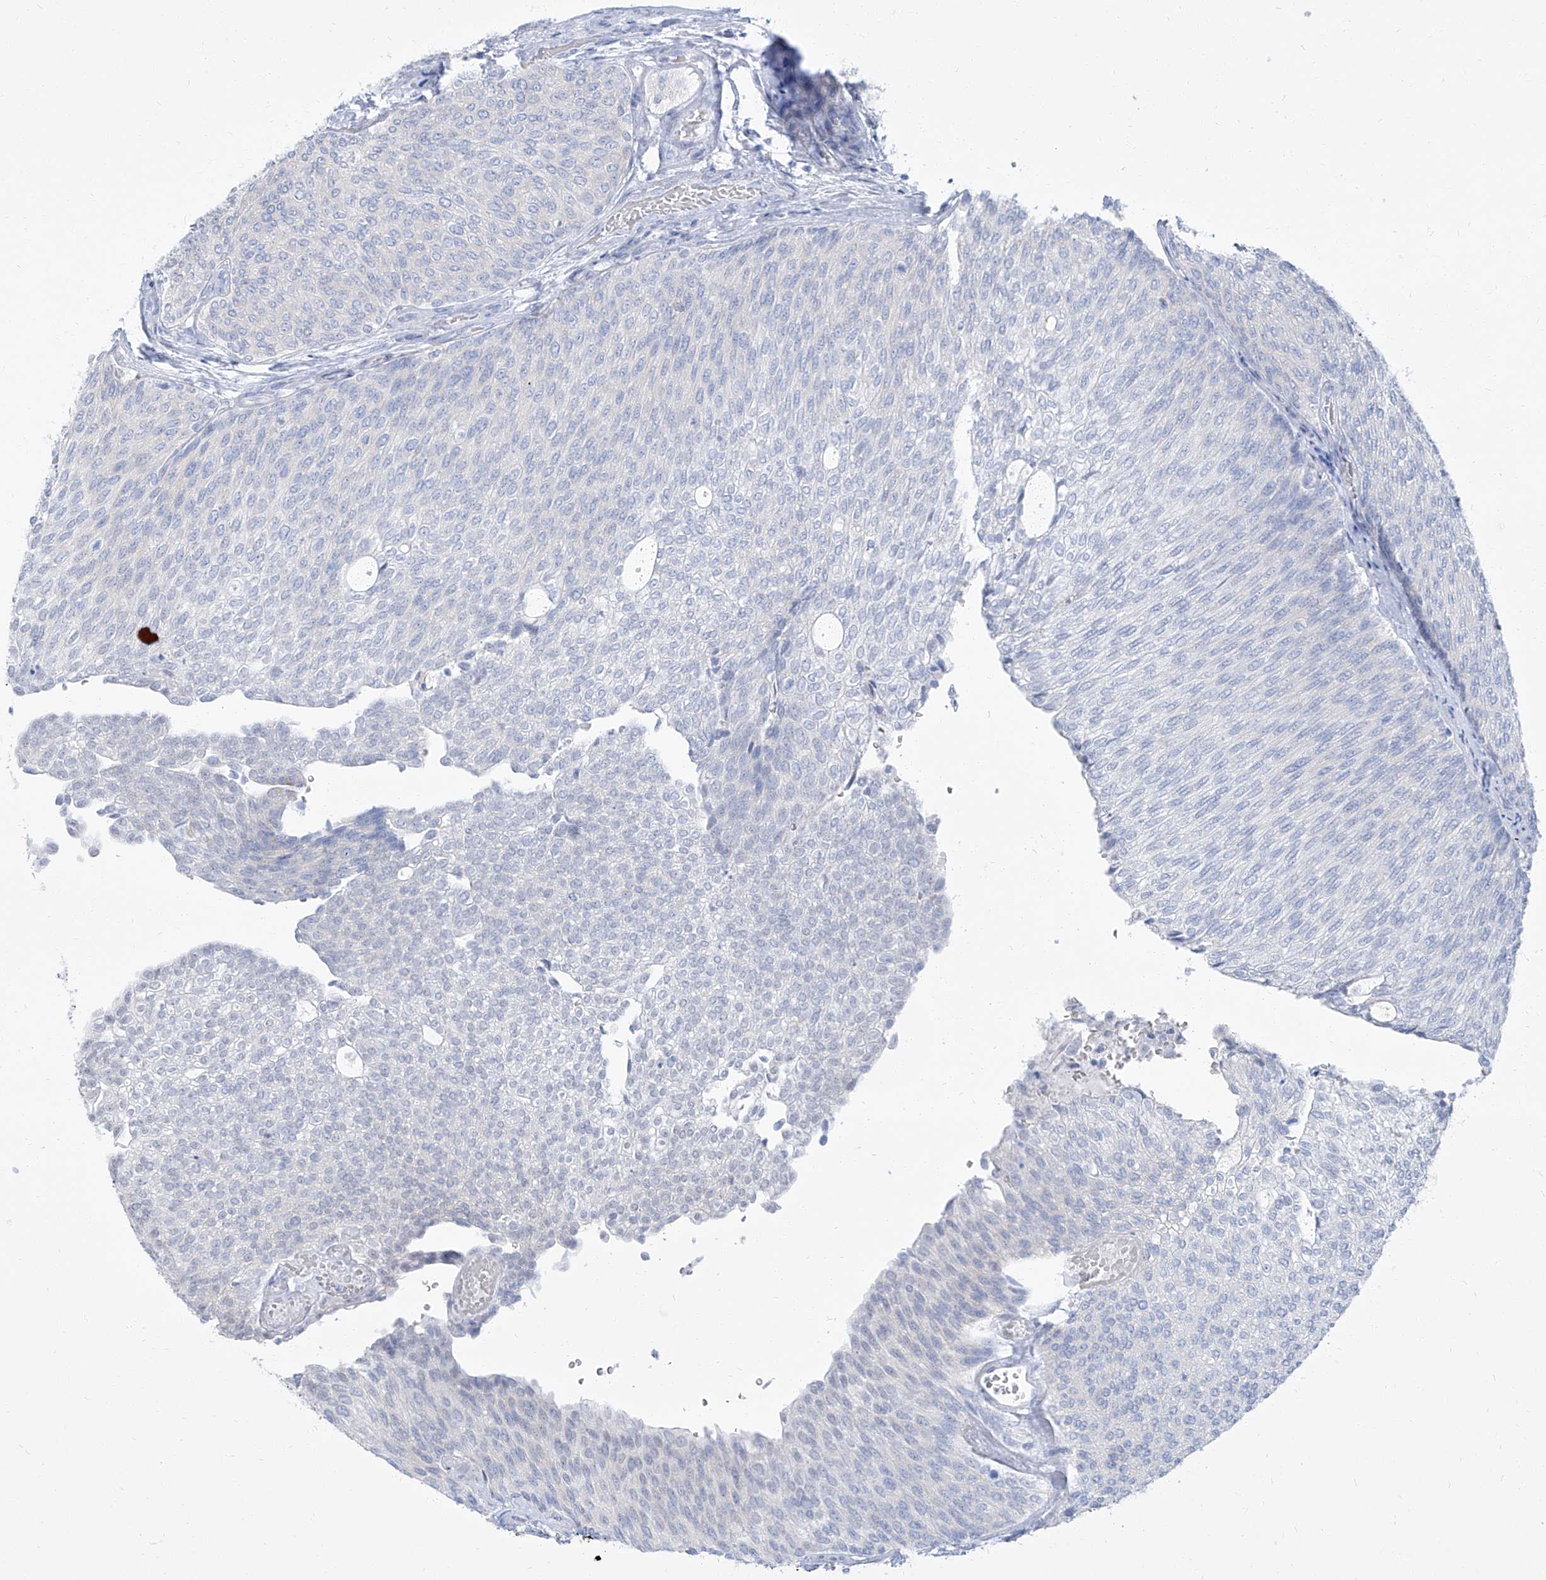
{"staining": {"intensity": "negative", "quantity": "none", "location": "none"}, "tissue": "urothelial cancer", "cell_type": "Tumor cells", "image_type": "cancer", "snomed": [{"axis": "morphology", "description": "Urothelial carcinoma, Low grade"}, {"axis": "topography", "description": "Urinary bladder"}], "caption": "This is an immunohistochemistry histopathology image of human urothelial carcinoma (low-grade). There is no positivity in tumor cells.", "gene": "TXLNB", "patient": {"sex": "female", "age": 79}}